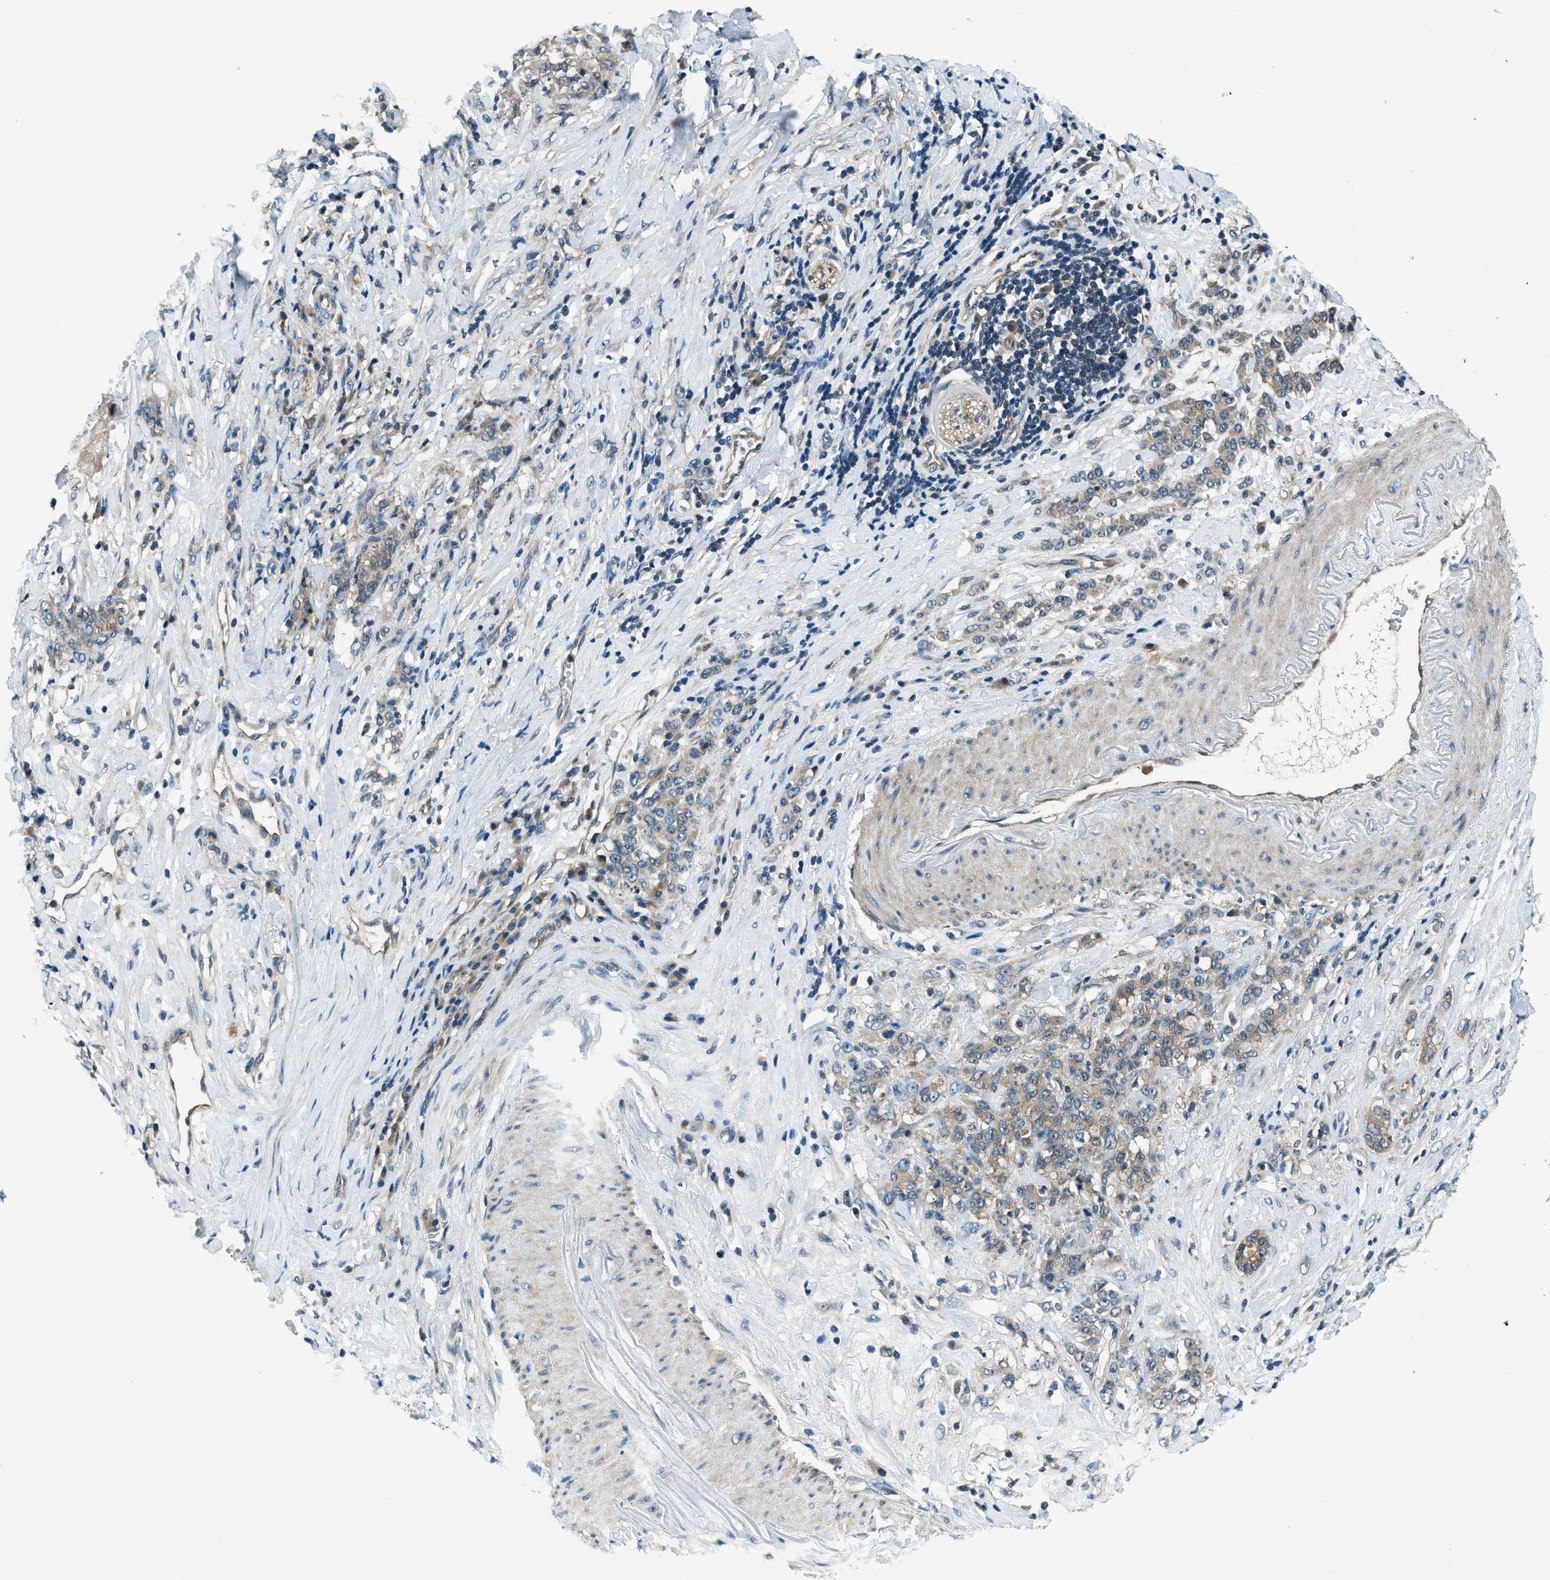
{"staining": {"intensity": "weak", "quantity": ">75%", "location": "cytoplasmic/membranous"}, "tissue": "stomach cancer", "cell_type": "Tumor cells", "image_type": "cancer", "snomed": [{"axis": "morphology", "description": "Adenocarcinoma, NOS"}, {"axis": "topography", "description": "Stomach, lower"}], "caption": "The image shows immunohistochemical staining of stomach cancer. There is weak cytoplasmic/membranous expression is seen in approximately >75% of tumor cells. The staining was performed using DAB to visualize the protein expression in brown, while the nuclei were stained in blue with hematoxylin (Magnification: 20x).", "gene": "HEBP2", "patient": {"sex": "male", "age": 88}}